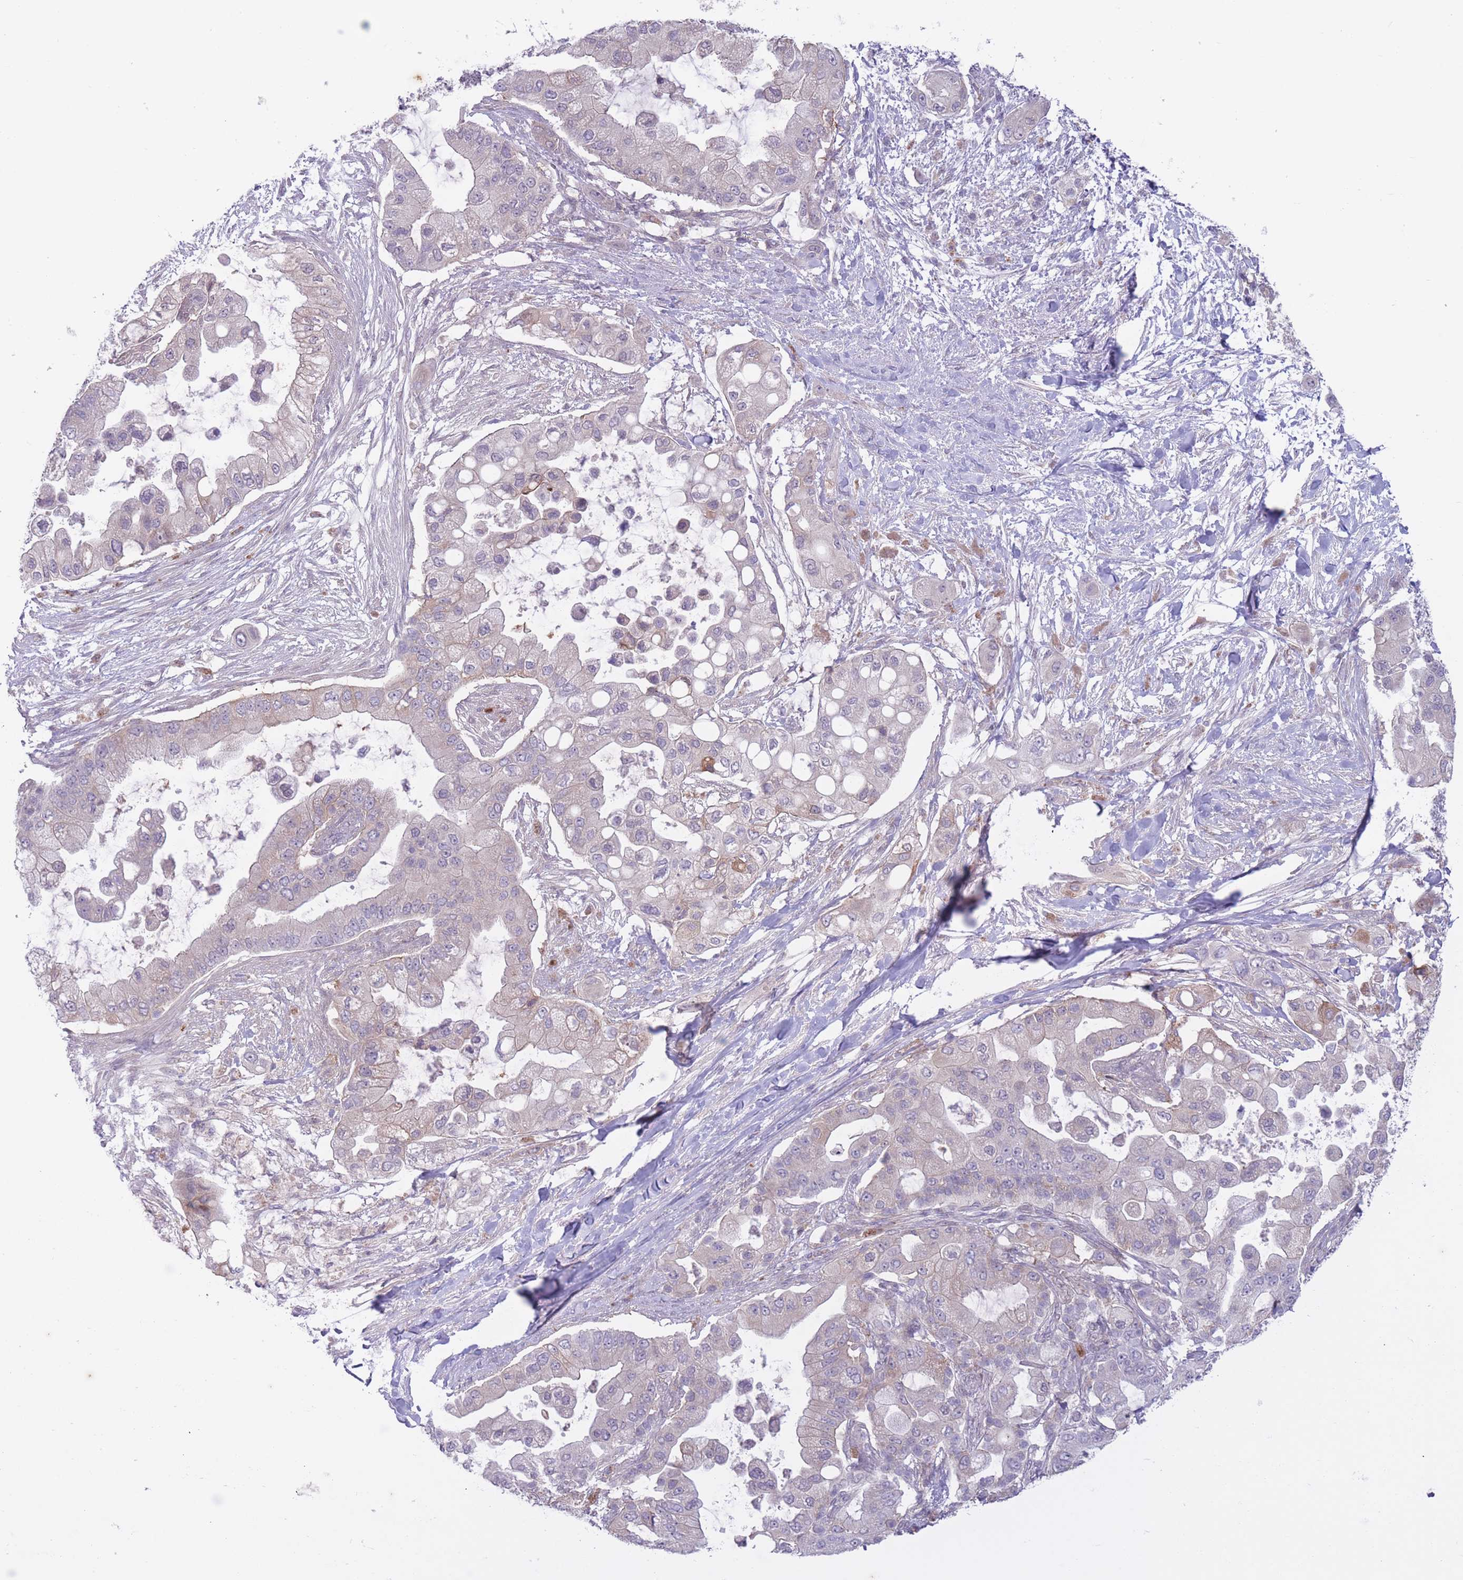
{"staining": {"intensity": "weak", "quantity": "<25%", "location": "cytoplasmic/membranous"}, "tissue": "pancreatic cancer", "cell_type": "Tumor cells", "image_type": "cancer", "snomed": [{"axis": "morphology", "description": "Adenocarcinoma, NOS"}, {"axis": "topography", "description": "Pancreas"}], "caption": "A micrograph of human adenocarcinoma (pancreatic) is negative for staining in tumor cells.", "gene": "ARPIN", "patient": {"sex": "male", "age": 57}}